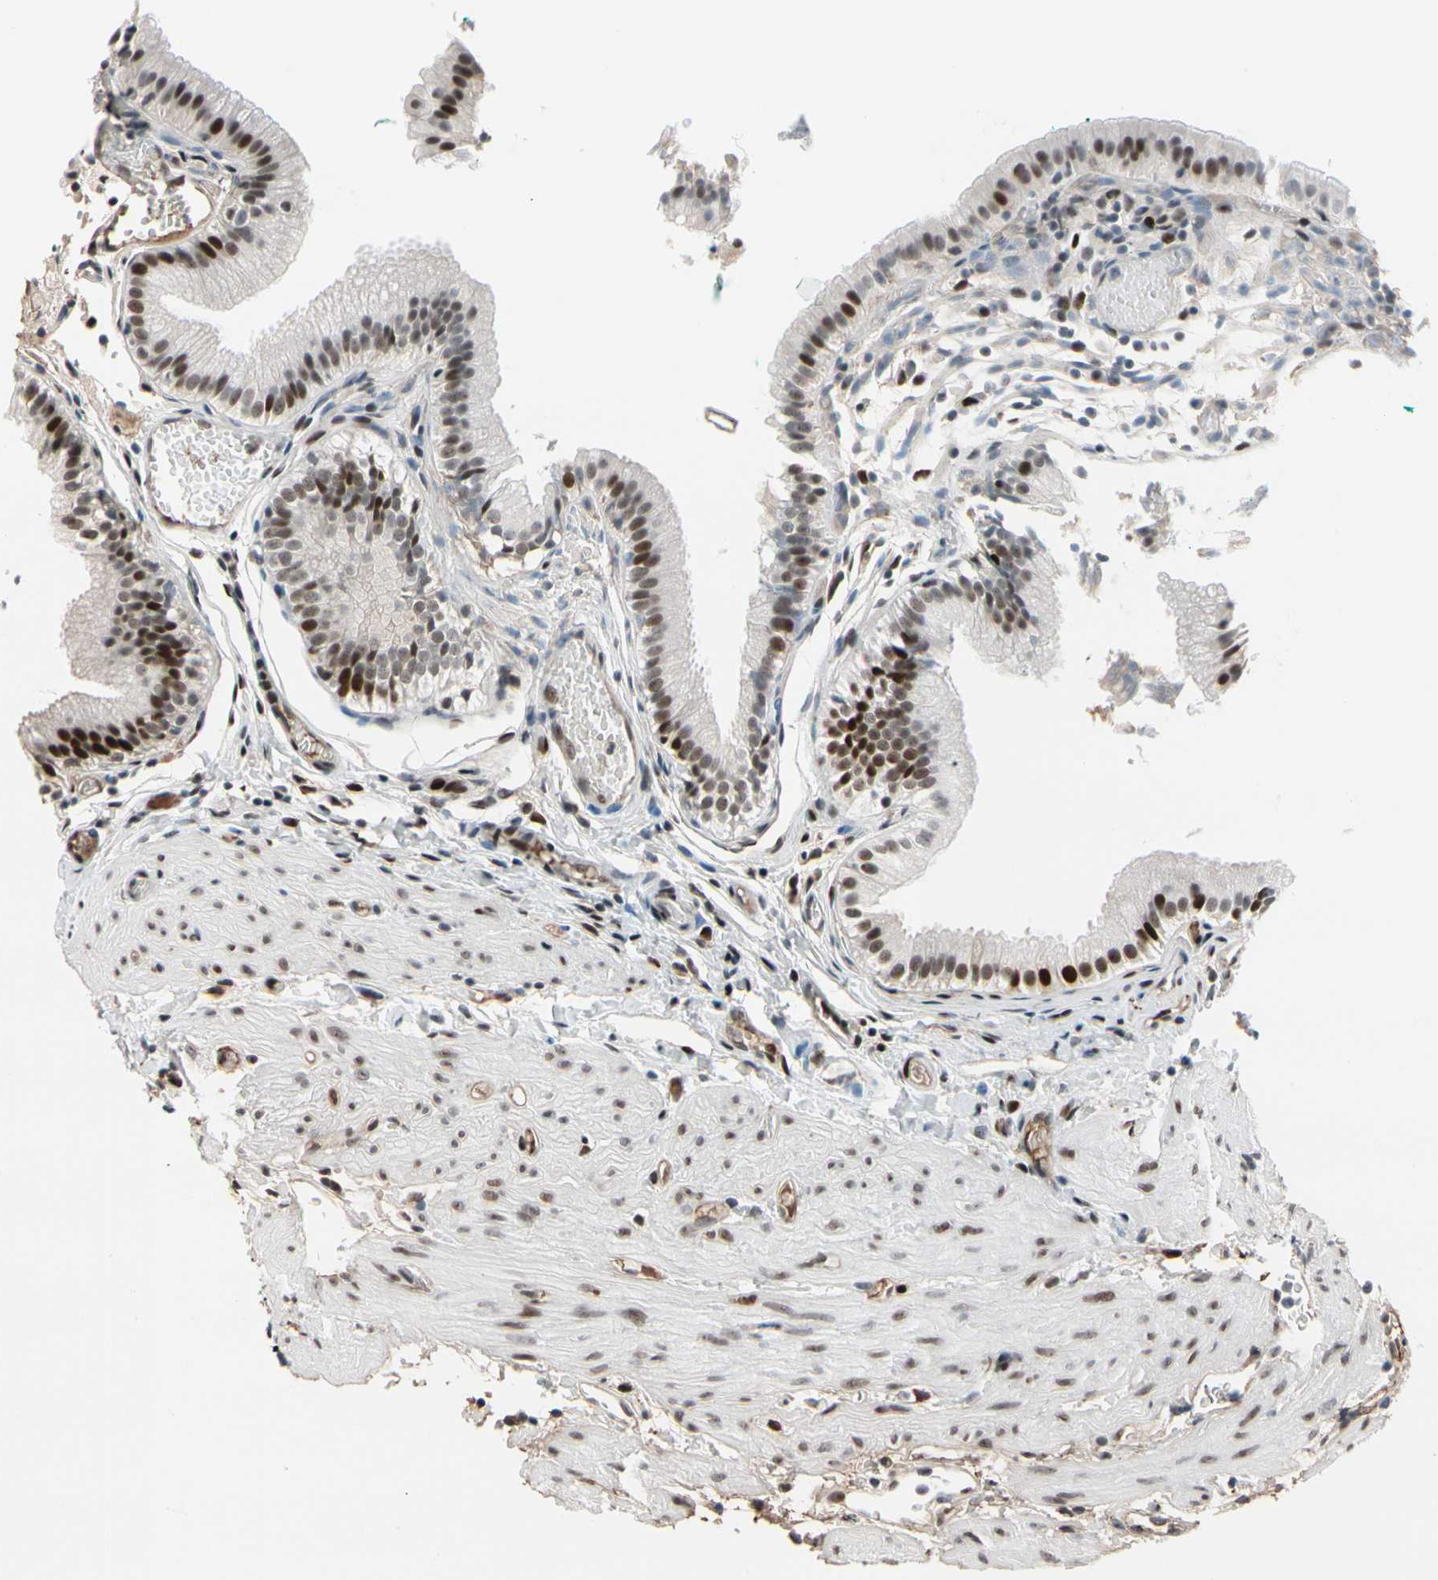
{"staining": {"intensity": "moderate", "quantity": ">75%", "location": "nuclear"}, "tissue": "gallbladder", "cell_type": "Glandular cells", "image_type": "normal", "snomed": [{"axis": "morphology", "description": "Normal tissue, NOS"}, {"axis": "topography", "description": "Gallbladder"}], "caption": "Immunohistochemistry photomicrograph of benign gallbladder stained for a protein (brown), which shows medium levels of moderate nuclear expression in approximately >75% of glandular cells.", "gene": "FOXO3", "patient": {"sex": "female", "age": 26}}